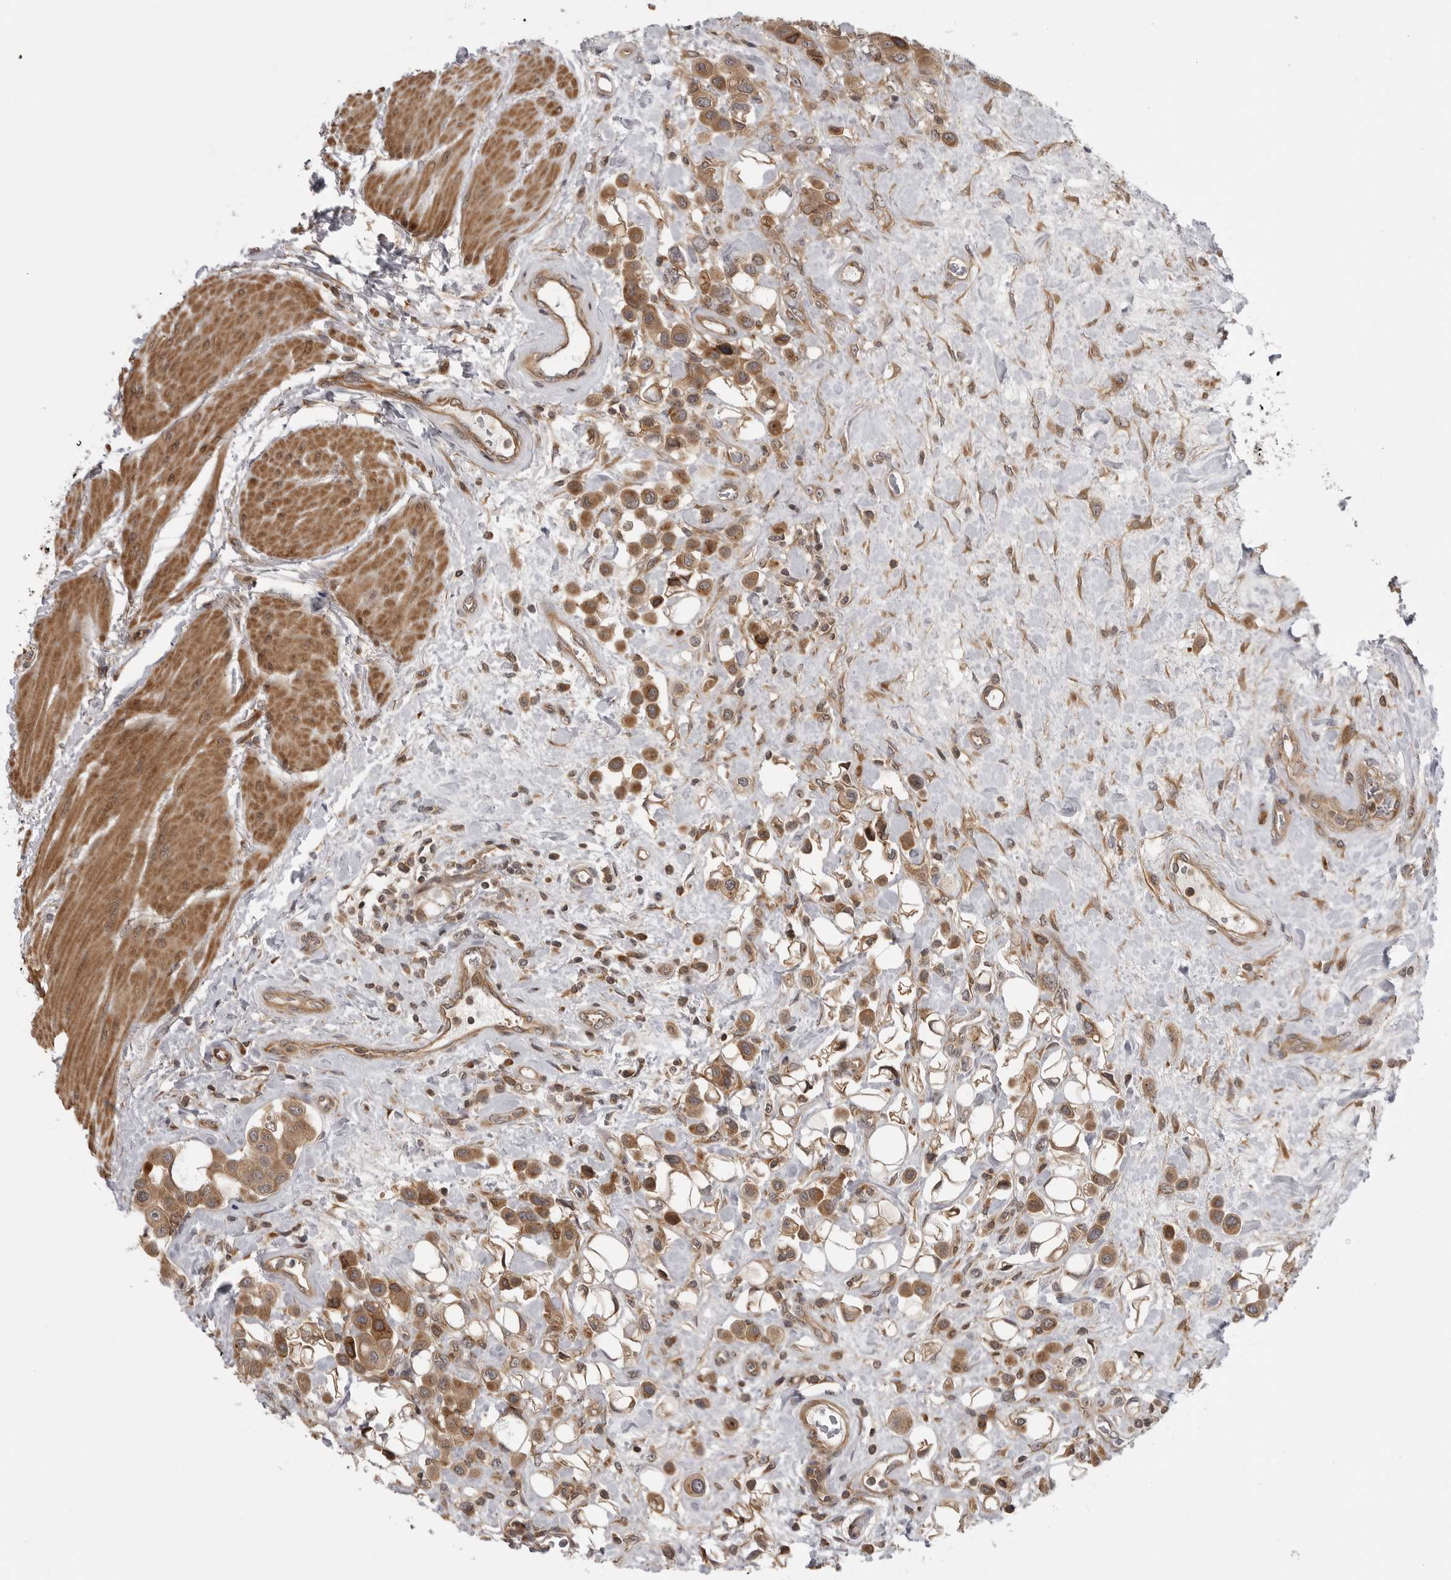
{"staining": {"intensity": "moderate", "quantity": ">75%", "location": "cytoplasmic/membranous"}, "tissue": "urothelial cancer", "cell_type": "Tumor cells", "image_type": "cancer", "snomed": [{"axis": "morphology", "description": "Urothelial carcinoma, High grade"}, {"axis": "topography", "description": "Urinary bladder"}], "caption": "A medium amount of moderate cytoplasmic/membranous positivity is appreciated in approximately >75% of tumor cells in urothelial cancer tissue.", "gene": "LRRC45", "patient": {"sex": "male", "age": 50}}